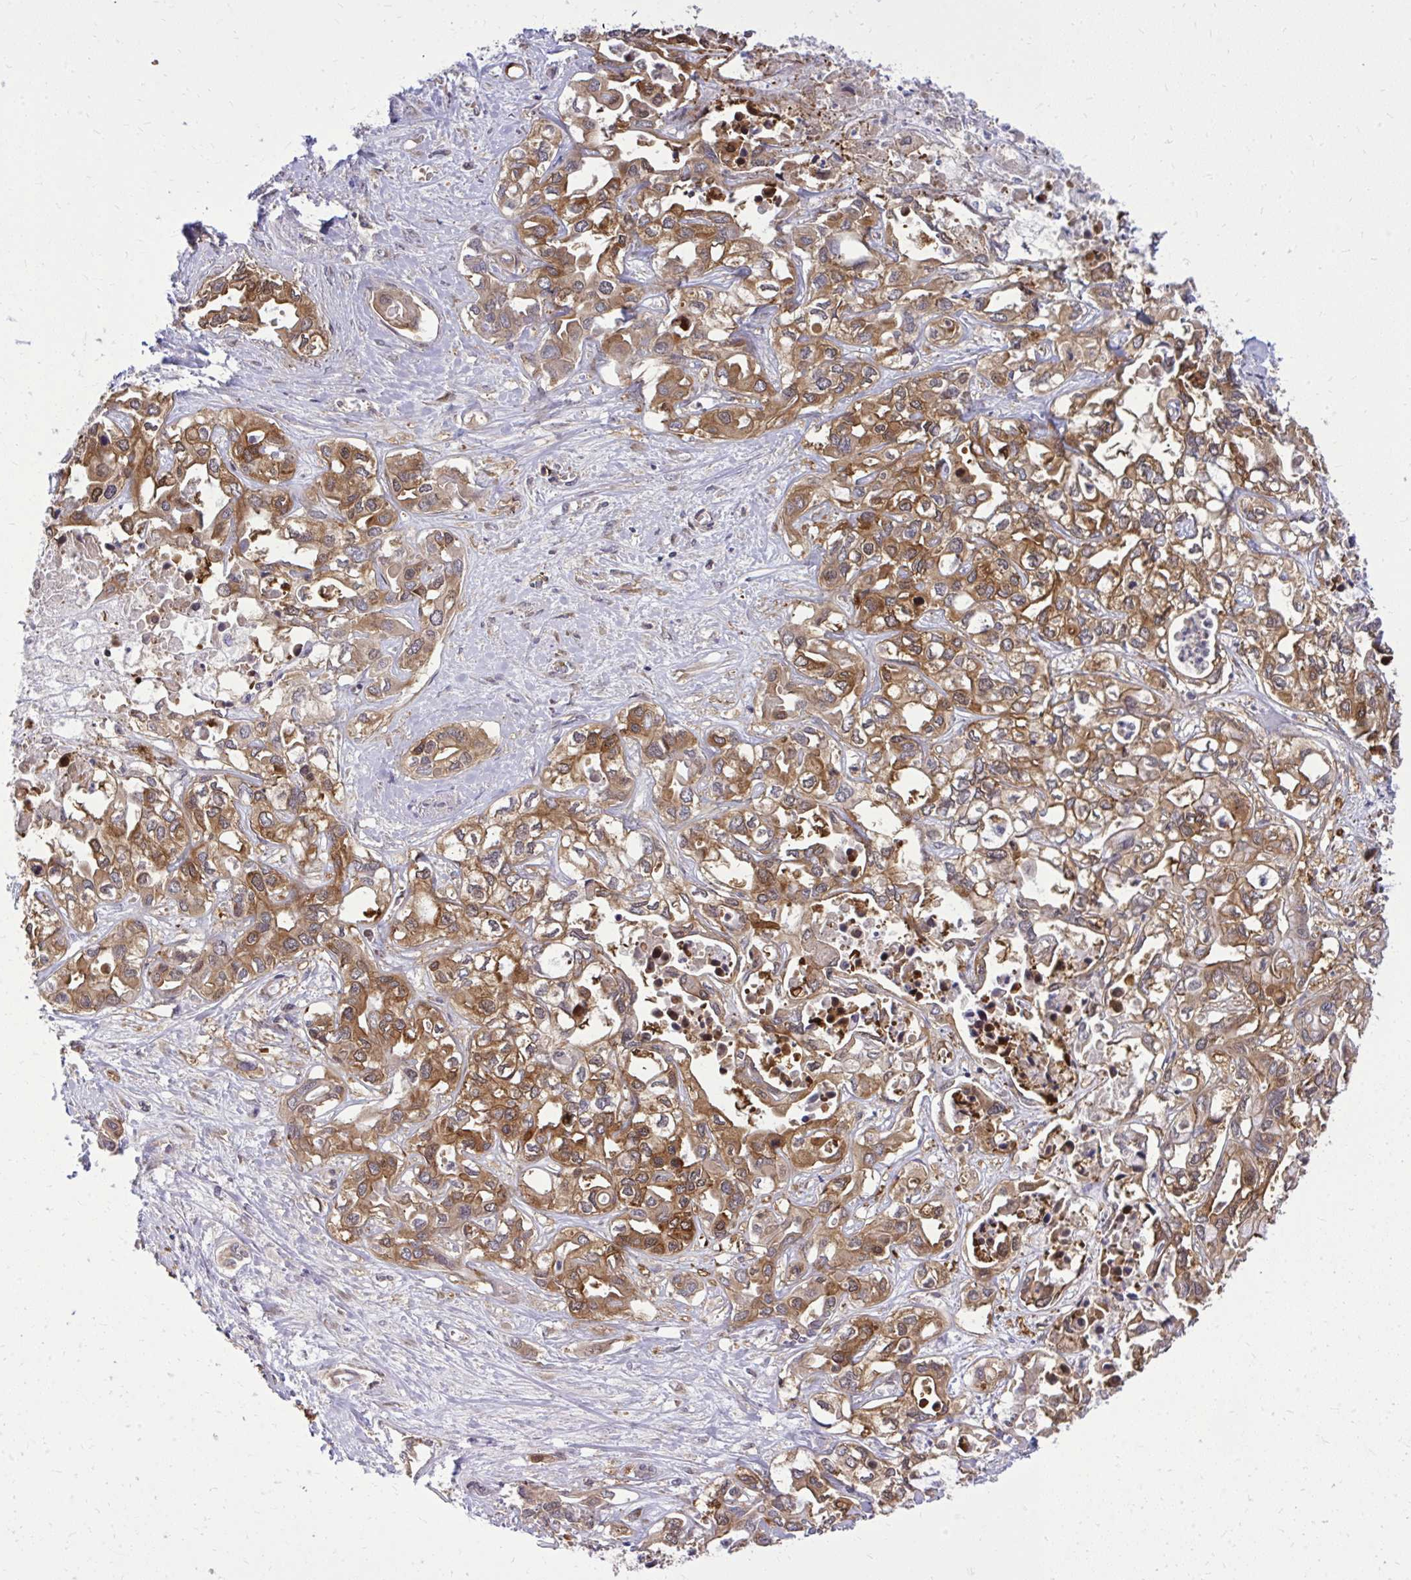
{"staining": {"intensity": "moderate", "quantity": ">75%", "location": "cytoplasmic/membranous"}, "tissue": "liver cancer", "cell_type": "Tumor cells", "image_type": "cancer", "snomed": [{"axis": "morphology", "description": "Cholangiocarcinoma"}, {"axis": "topography", "description": "Liver"}], "caption": "Immunohistochemistry (IHC) histopathology image of human liver cancer (cholangiocarcinoma) stained for a protein (brown), which demonstrates medium levels of moderate cytoplasmic/membranous expression in approximately >75% of tumor cells.", "gene": "PPP5C", "patient": {"sex": "female", "age": 64}}